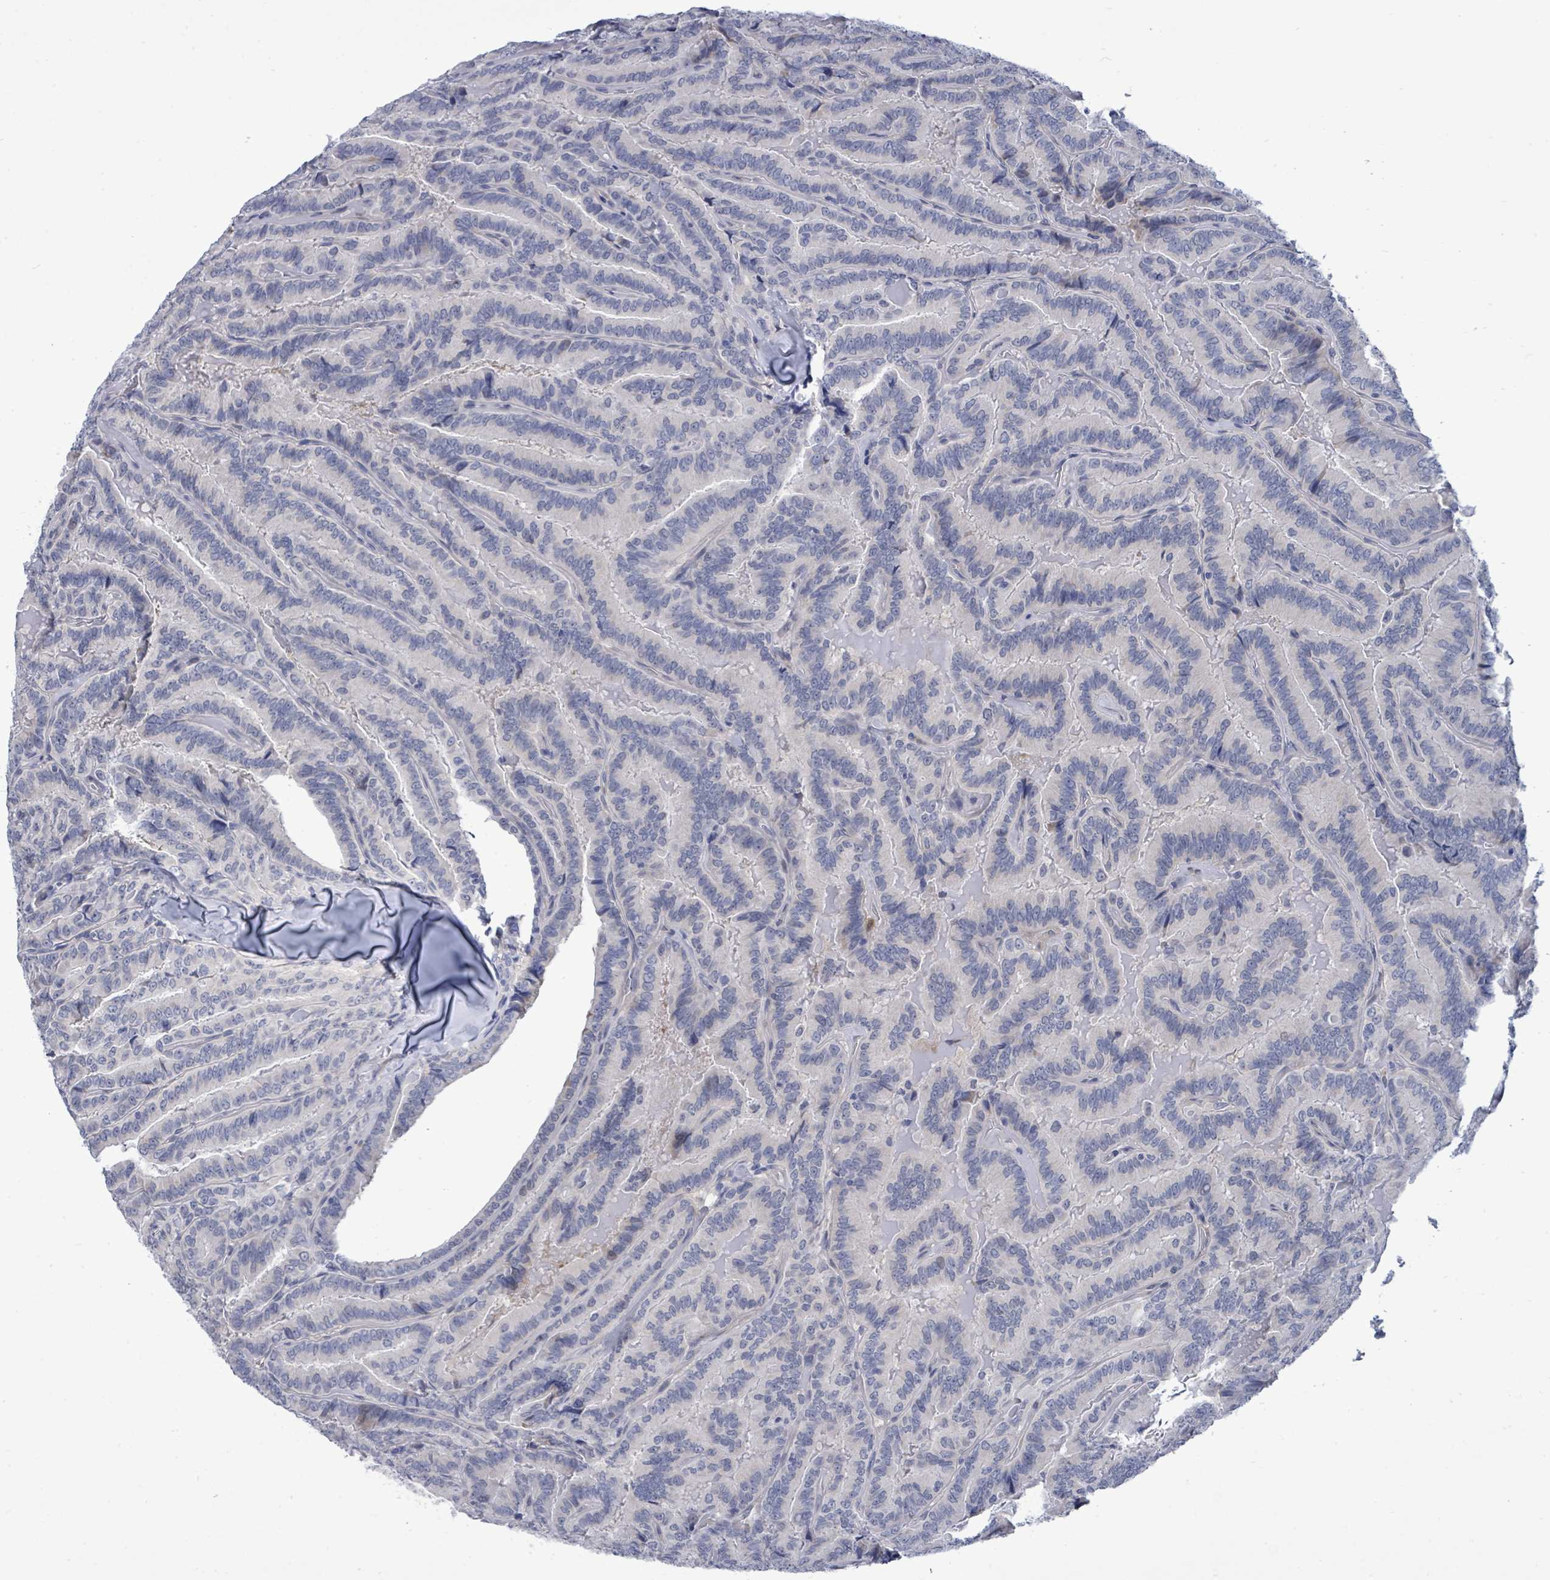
{"staining": {"intensity": "negative", "quantity": "none", "location": "none"}, "tissue": "thyroid cancer", "cell_type": "Tumor cells", "image_type": "cancer", "snomed": [{"axis": "morphology", "description": "Papillary adenocarcinoma, NOS"}, {"axis": "topography", "description": "Thyroid gland"}], "caption": "DAB (3,3'-diaminobenzidine) immunohistochemical staining of human thyroid cancer (papillary adenocarcinoma) displays no significant expression in tumor cells.", "gene": "CT45A5", "patient": {"sex": "male", "age": 61}}